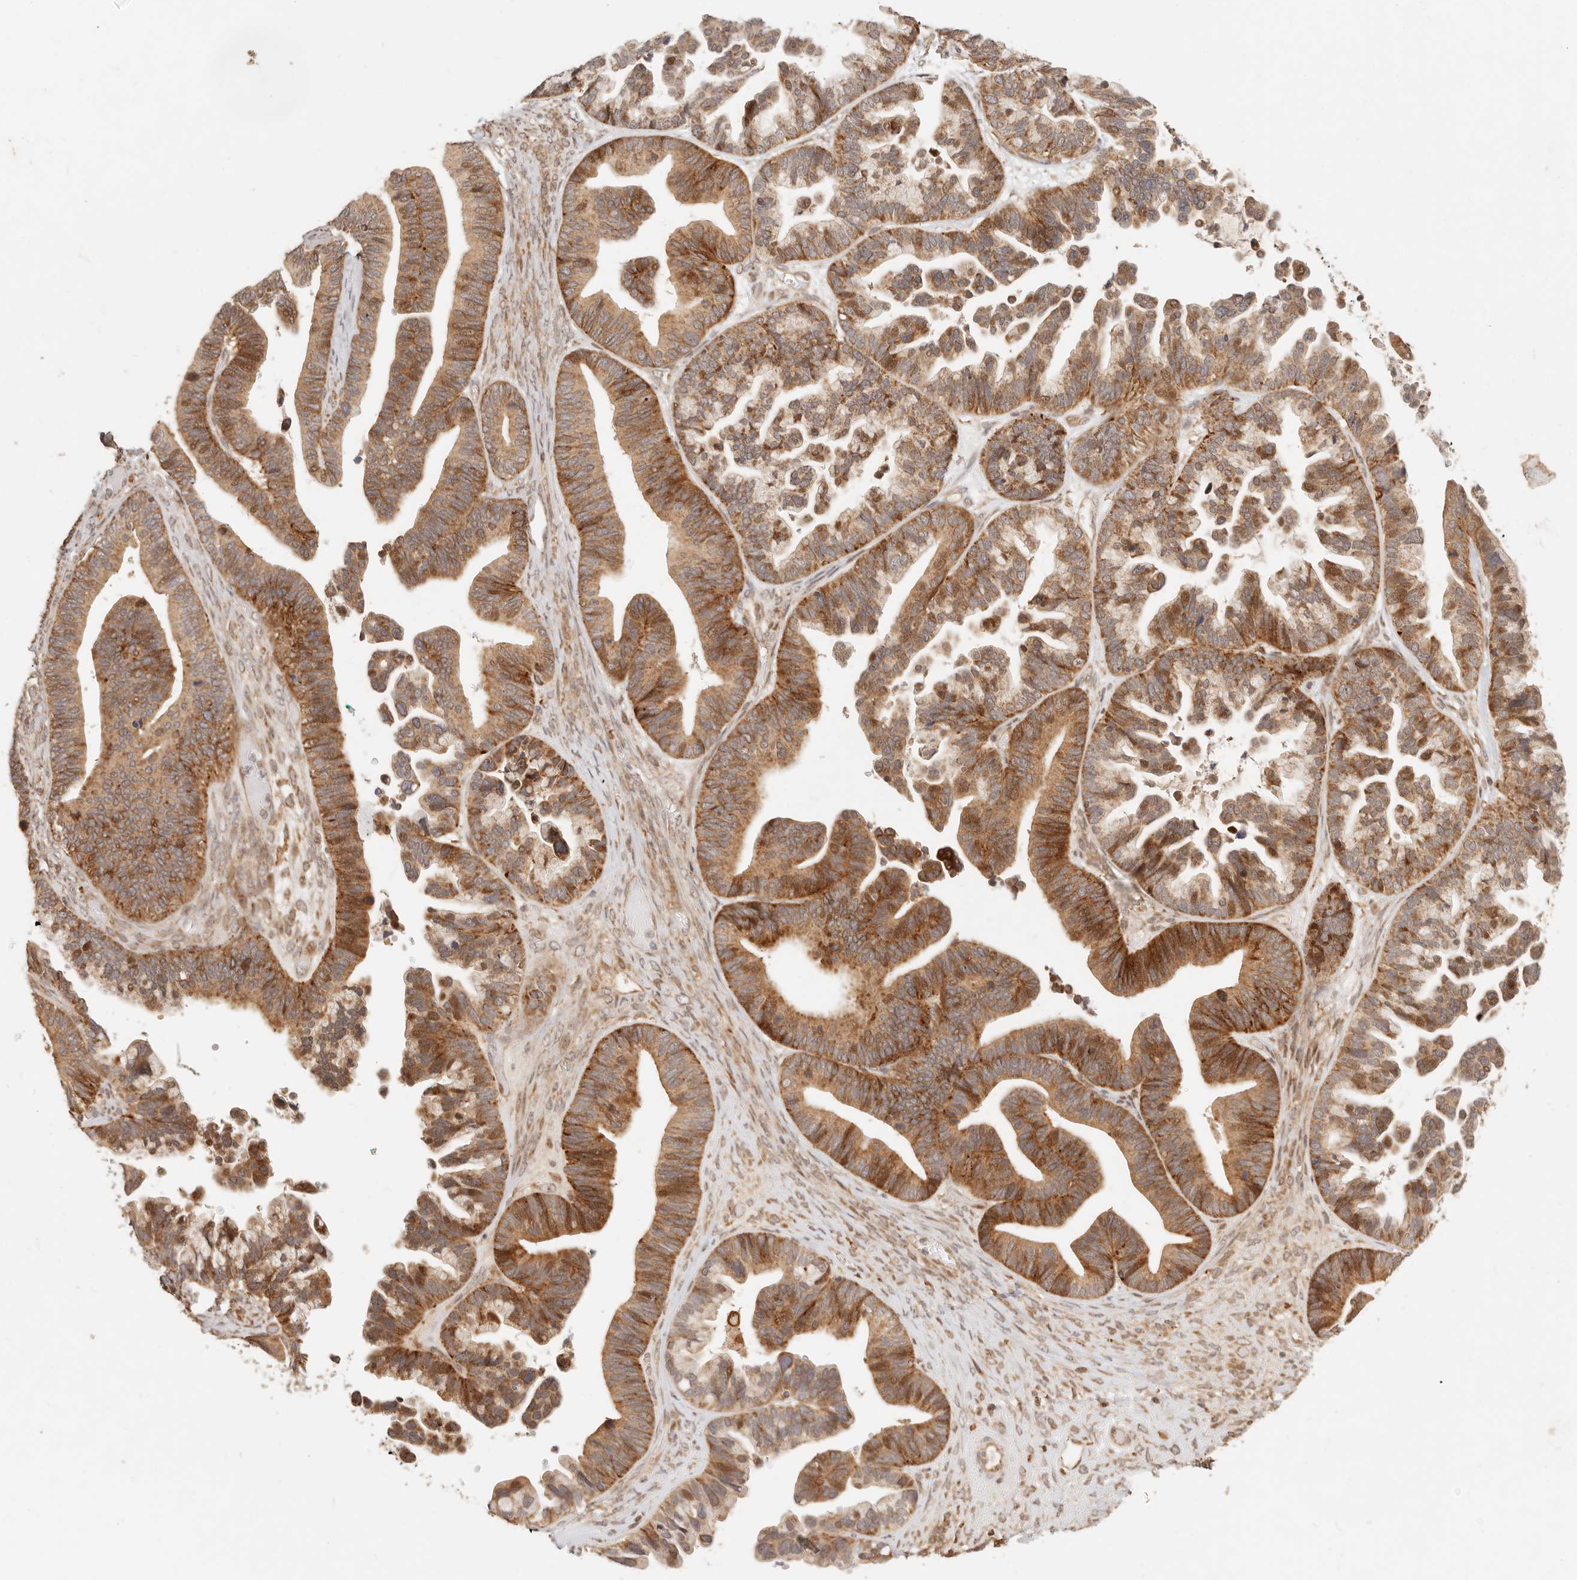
{"staining": {"intensity": "moderate", "quantity": ">75%", "location": "cytoplasmic/membranous"}, "tissue": "ovarian cancer", "cell_type": "Tumor cells", "image_type": "cancer", "snomed": [{"axis": "morphology", "description": "Cystadenocarcinoma, serous, NOS"}, {"axis": "topography", "description": "Ovary"}], "caption": "Immunohistochemical staining of human ovarian cancer (serous cystadenocarcinoma) displays medium levels of moderate cytoplasmic/membranous positivity in approximately >75% of tumor cells.", "gene": "TIMM17A", "patient": {"sex": "female", "age": 56}}